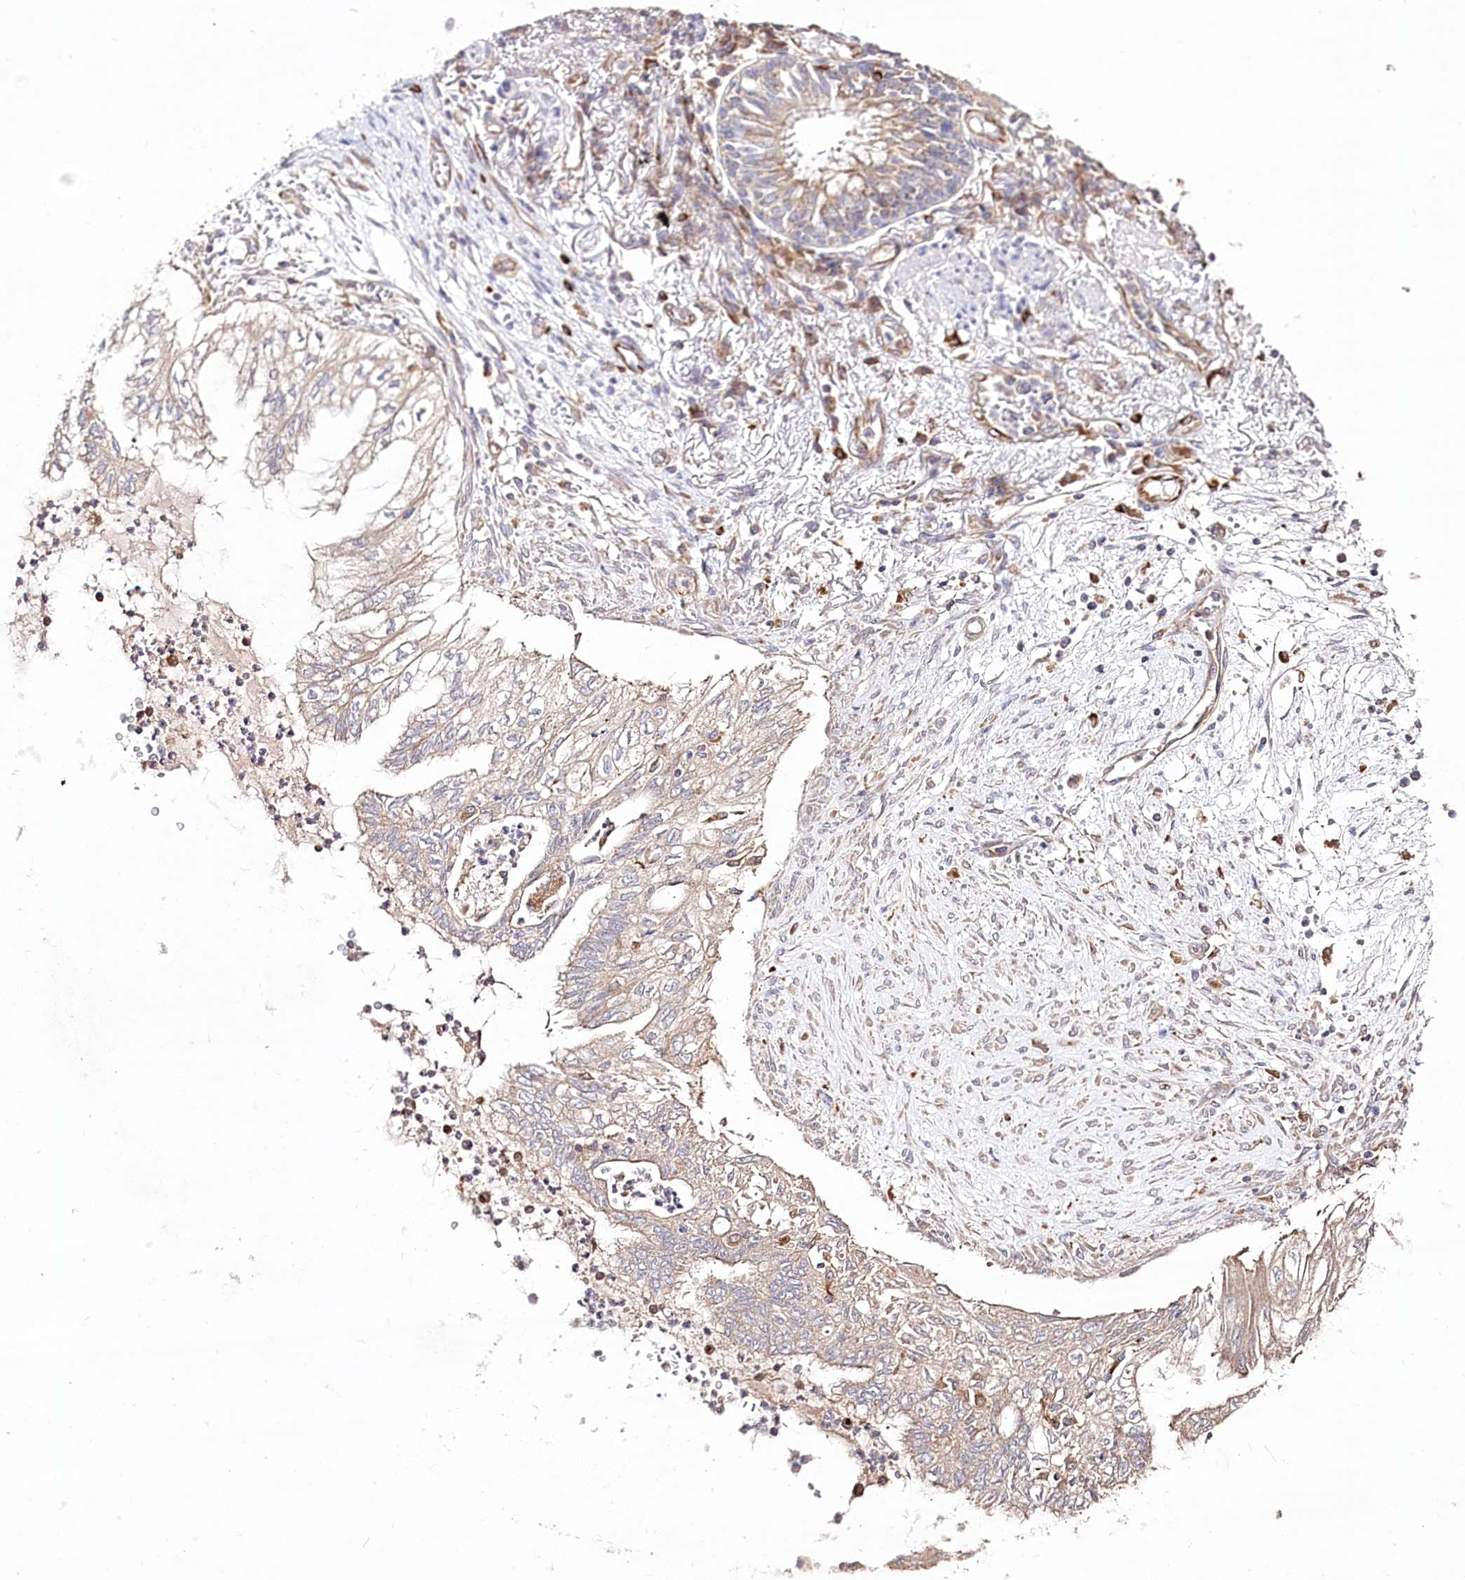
{"staining": {"intensity": "weak", "quantity": ">75%", "location": "cytoplasmic/membranous"}, "tissue": "lung cancer", "cell_type": "Tumor cells", "image_type": "cancer", "snomed": [{"axis": "morphology", "description": "Adenocarcinoma, NOS"}, {"axis": "topography", "description": "Lung"}], "caption": "A brown stain shows weak cytoplasmic/membranous expression of a protein in human lung cancer tumor cells. The staining was performed using DAB (3,3'-diaminobenzidine) to visualize the protein expression in brown, while the nuclei were stained in blue with hematoxylin (Magnification: 20x).", "gene": "DMXL1", "patient": {"sex": "female", "age": 70}}